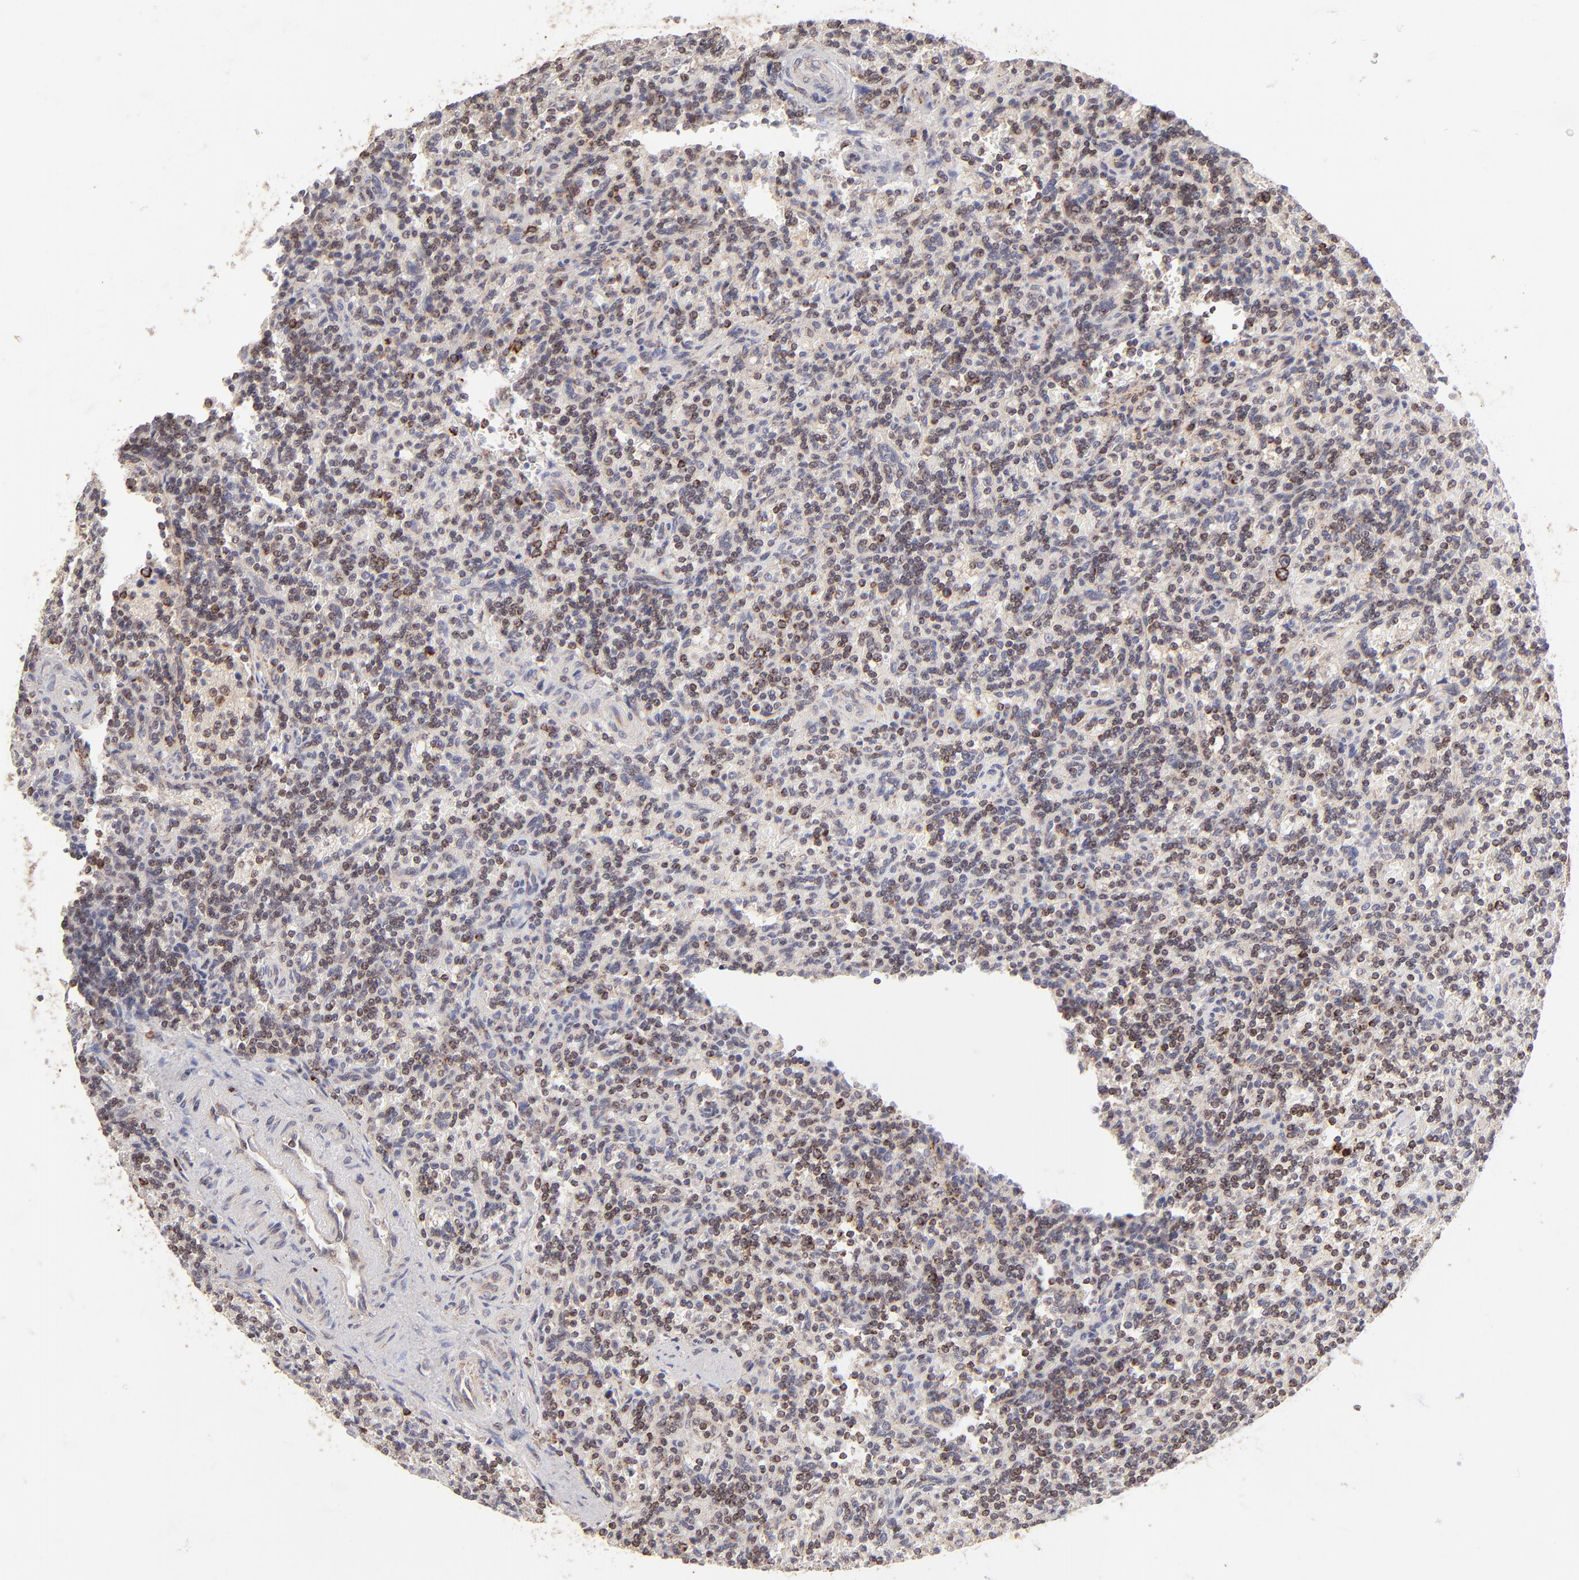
{"staining": {"intensity": "moderate", "quantity": "25%-75%", "location": "cytoplasmic/membranous"}, "tissue": "lymphoma", "cell_type": "Tumor cells", "image_type": "cancer", "snomed": [{"axis": "morphology", "description": "Malignant lymphoma, non-Hodgkin's type, Low grade"}, {"axis": "topography", "description": "Spleen"}], "caption": "Immunohistochemistry (IHC) (DAB) staining of human low-grade malignant lymphoma, non-Hodgkin's type demonstrates moderate cytoplasmic/membranous protein expression in approximately 25%-75% of tumor cells.", "gene": "SLC15A1", "patient": {"sex": "male", "age": 73}}